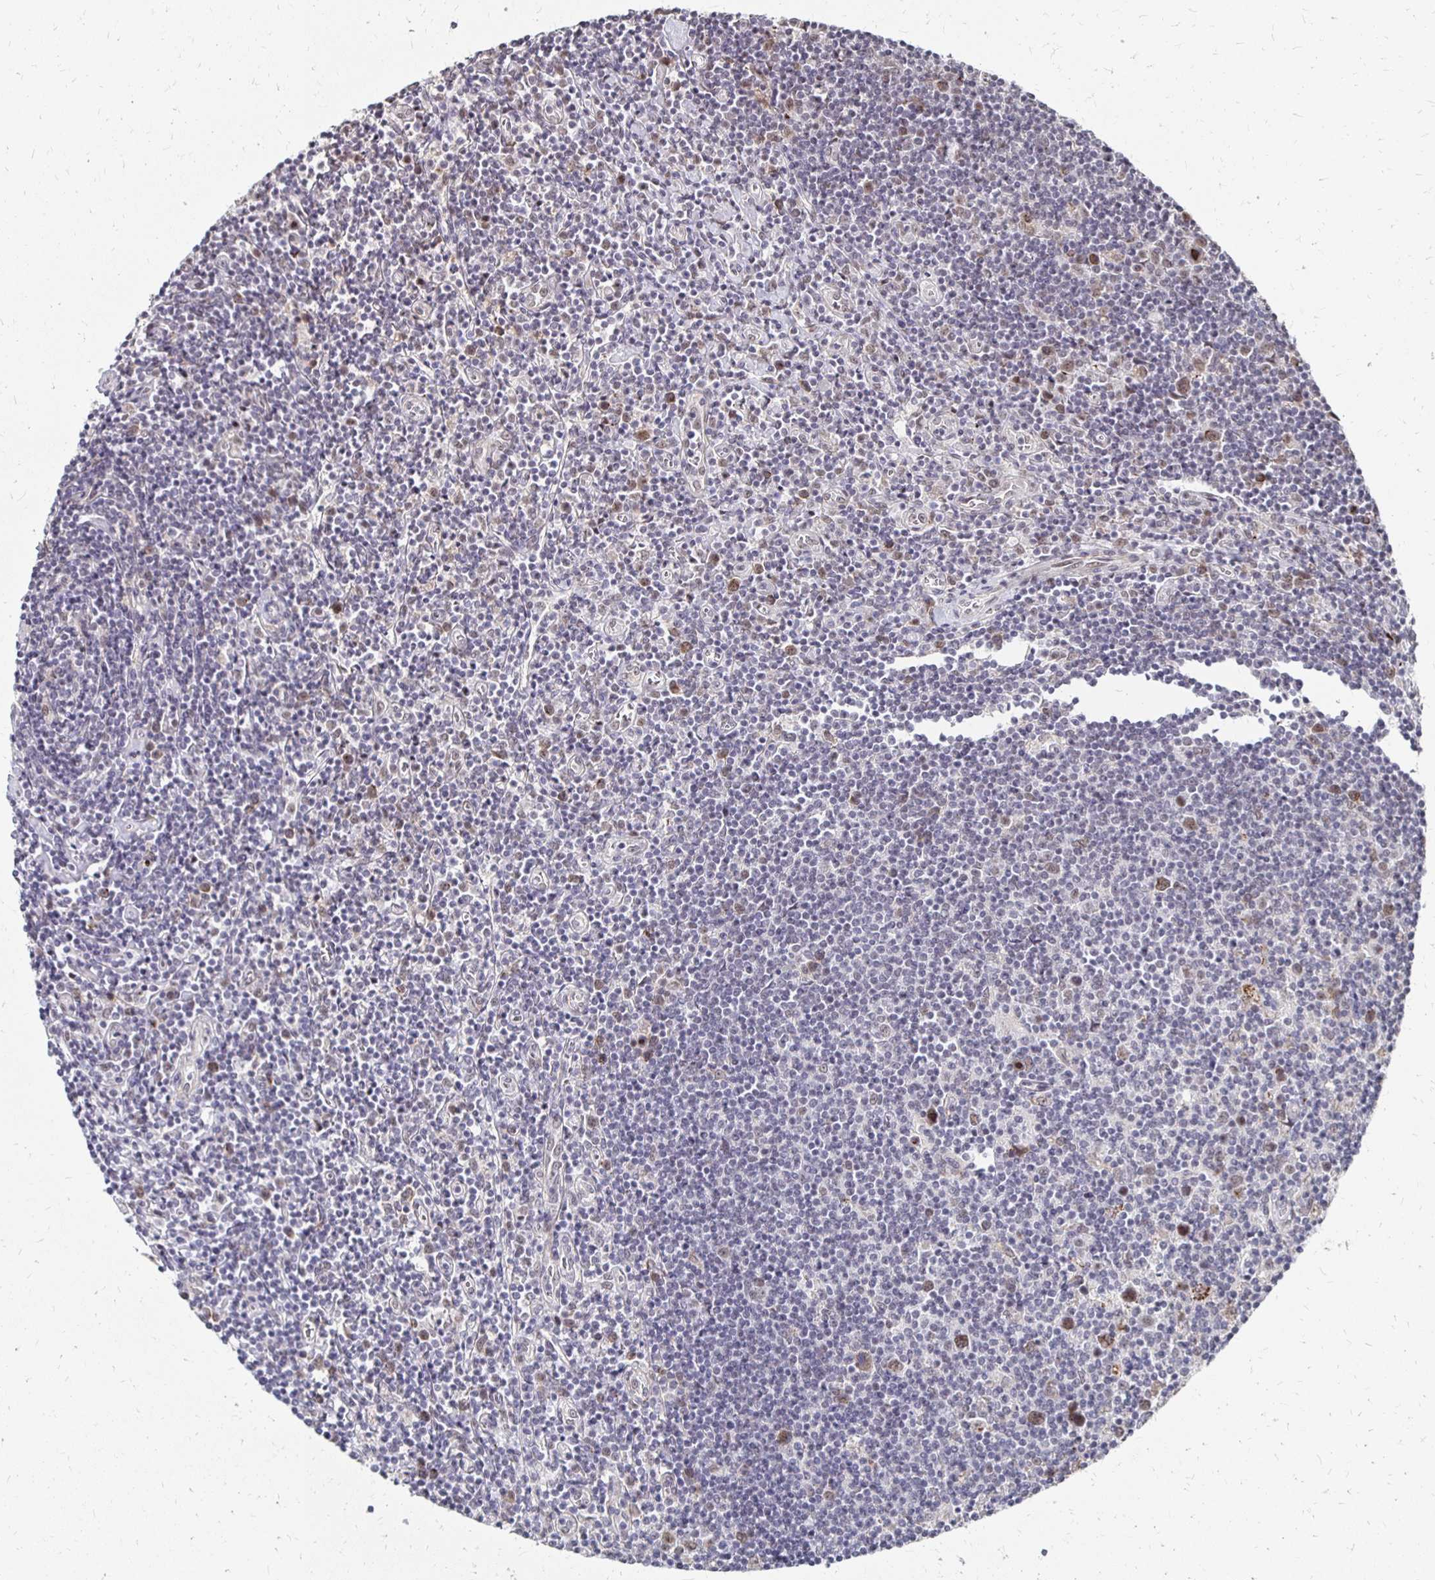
{"staining": {"intensity": "negative", "quantity": "none", "location": "none"}, "tissue": "lymphoma", "cell_type": "Tumor cells", "image_type": "cancer", "snomed": [{"axis": "morphology", "description": "Hodgkin's disease, NOS"}, {"axis": "topography", "description": "Lymph node"}], "caption": "High magnification brightfield microscopy of Hodgkin's disease stained with DAB (brown) and counterstained with hematoxylin (blue): tumor cells show no significant positivity.", "gene": "CLASRP", "patient": {"sex": "male", "age": 40}}